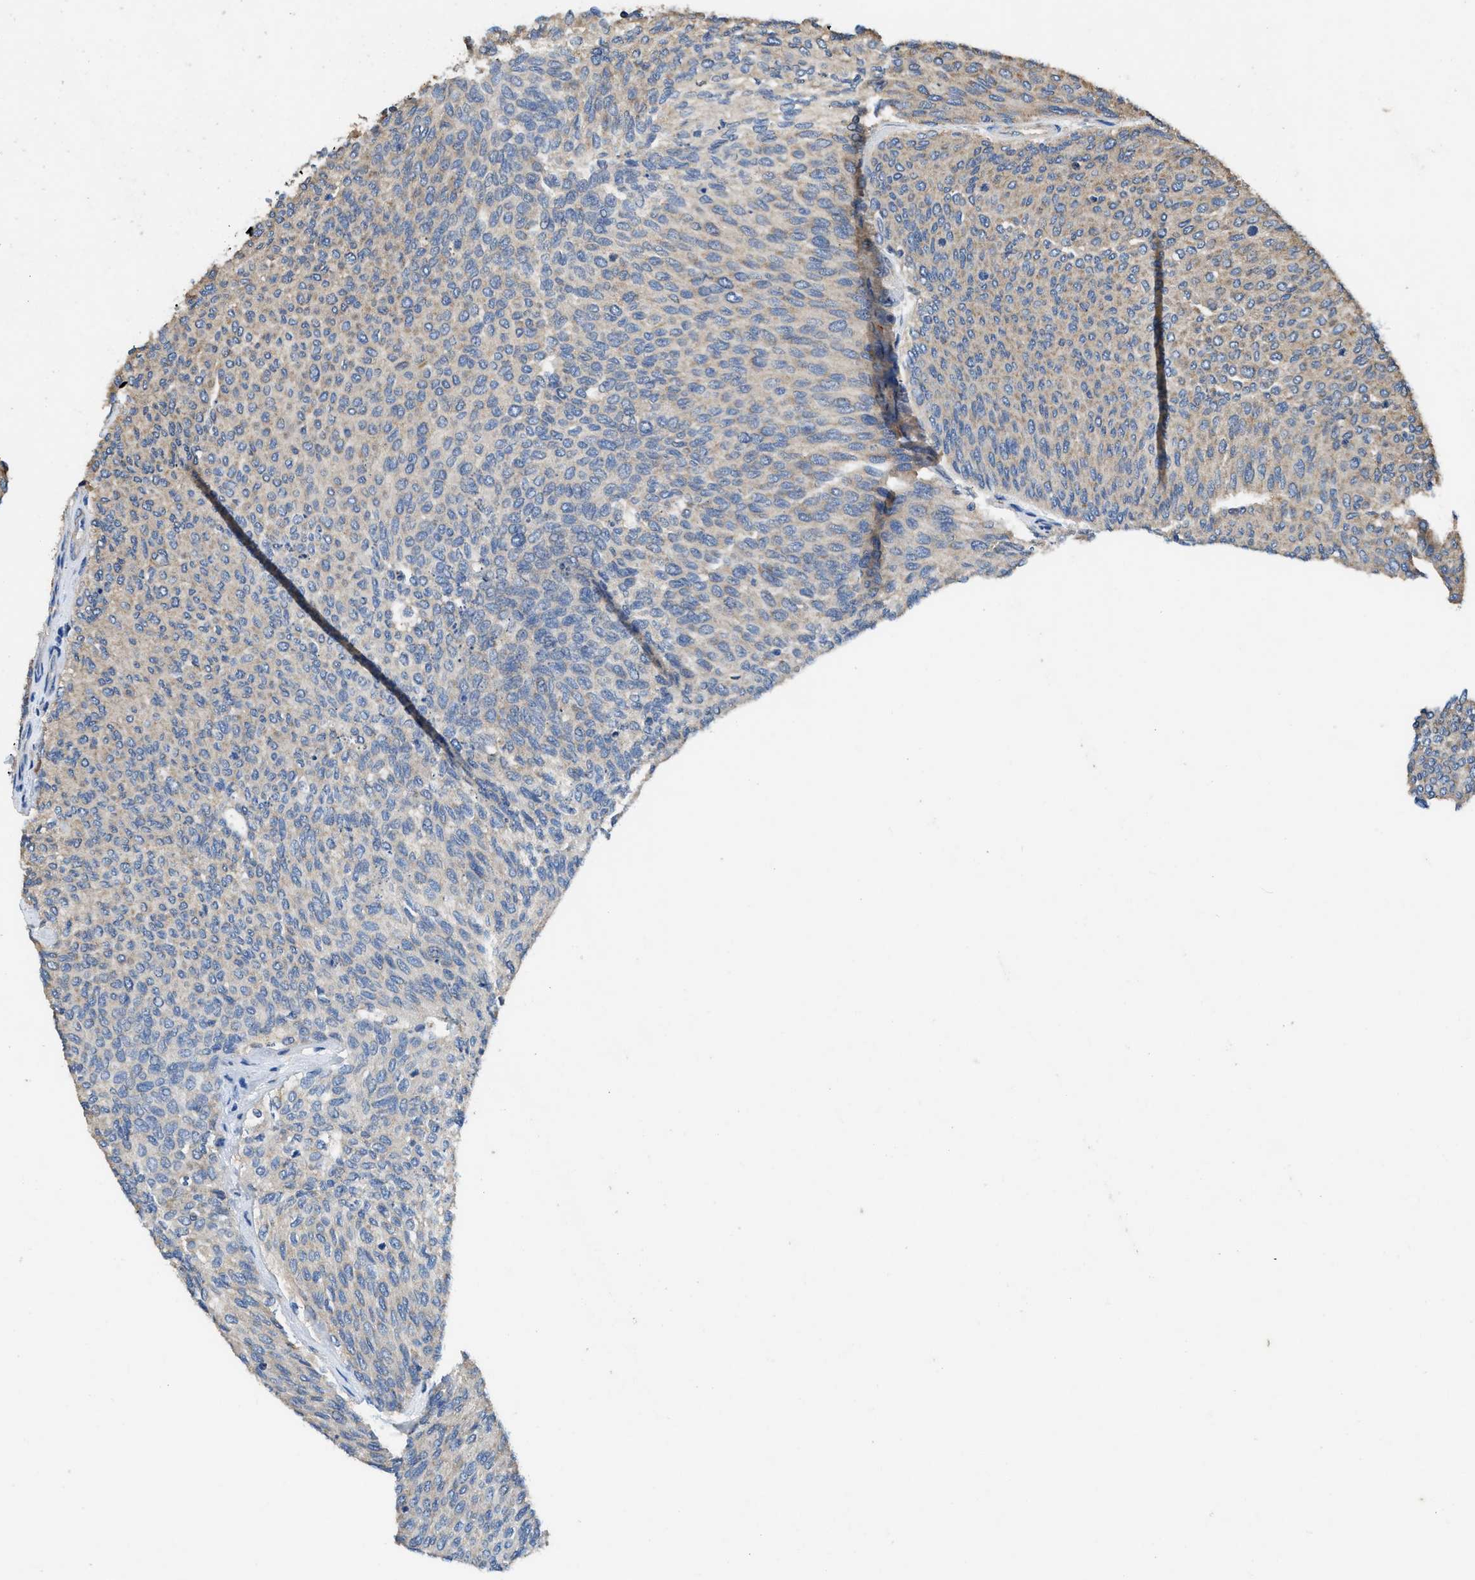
{"staining": {"intensity": "weak", "quantity": "<25%", "location": "cytoplasmic/membranous"}, "tissue": "urothelial cancer", "cell_type": "Tumor cells", "image_type": "cancer", "snomed": [{"axis": "morphology", "description": "Urothelial carcinoma, Low grade"}, {"axis": "topography", "description": "Urinary bladder"}], "caption": "DAB (3,3'-diaminobenzidine) immunohistochemical staining of urothelial carcinoma (low-grade) reveals no significant positivity in tumor cells. Nuclei are stained in blue.", "gene": "CDK15", "patient": {"sex": "female", "age": 79}}